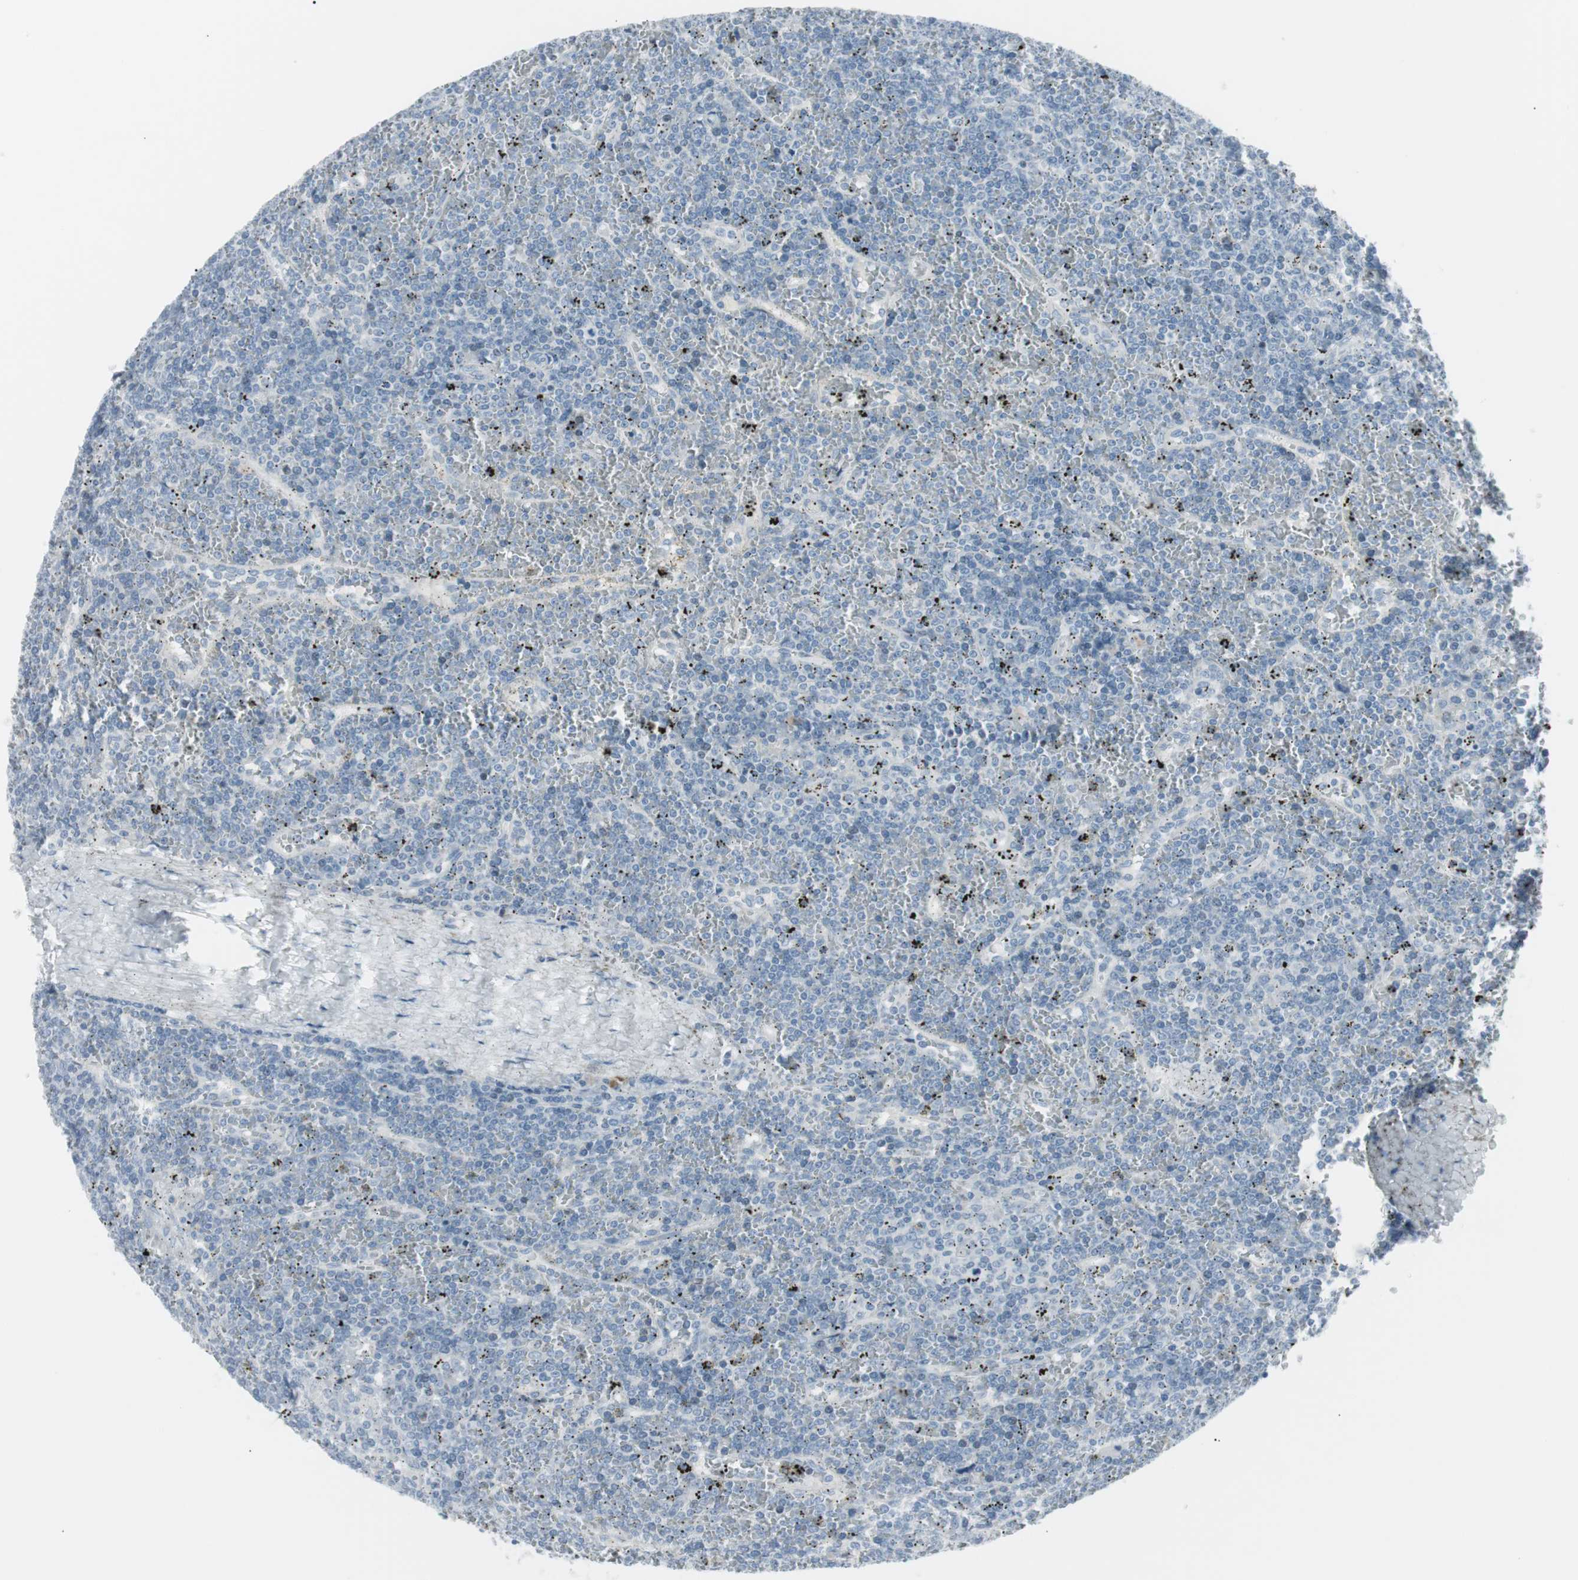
{"staining": {"intensity": "negative", "quantity": "none", "location": "none"}, "tissue": "lymphoma", "cell_type": "Tumor cells", "image_type": "cancer", "snomed": [{"axis": "morphology", "description": "Malignant lymphoma, non-Hodgkin's type, Low grade"}, {"axis": "topography", "description": "Spleen"}], "caption": "Malignant lymphoma, non-Hodgkin's type (low-grade) stained for a protein using immunohistochemistry exhibits no positivity tumor cells.", "gene": "AGR2", "patient": {"sex": "female", "age": 19}}